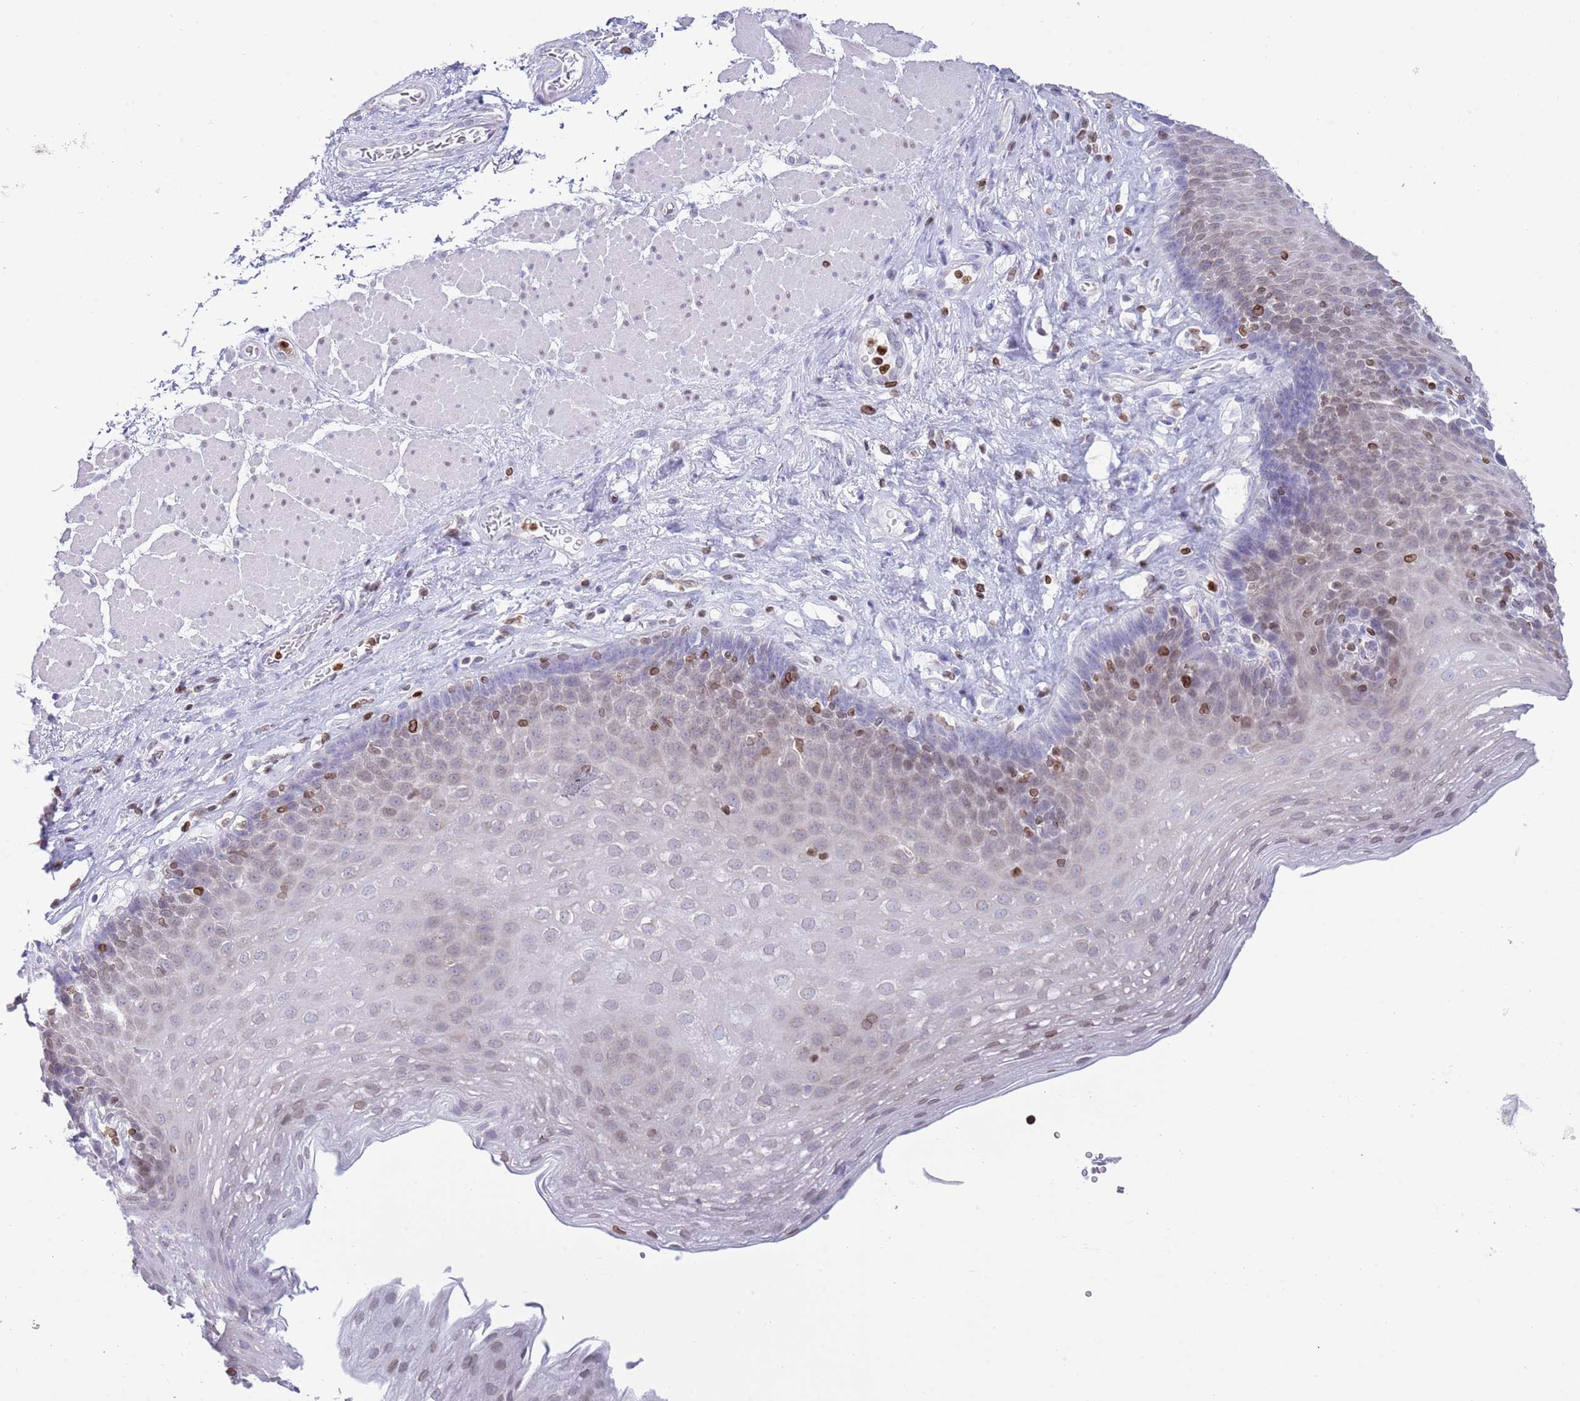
{"staining": {"intensity": "weak", "quantity": "<25%", "location": "nuclear"}, "tissue": "esophagus", "cell_type": "Squamous epithelial cells", "image_type": "normal", "snomed": [{"axis": "morphology", "description": "Normal tissue, NOS"}, {"axis": "topography", "description": "Esophagus"}], "caption": "An immunohistochemistry (IHC) micrograph of normal esophagus is shown. There is no staining in squamous epithelial cells of esophagus. (DAB immunohistochemistry, high magnification).", "gene": "LBR", "patient": {"sex": "female", "age": 66}}